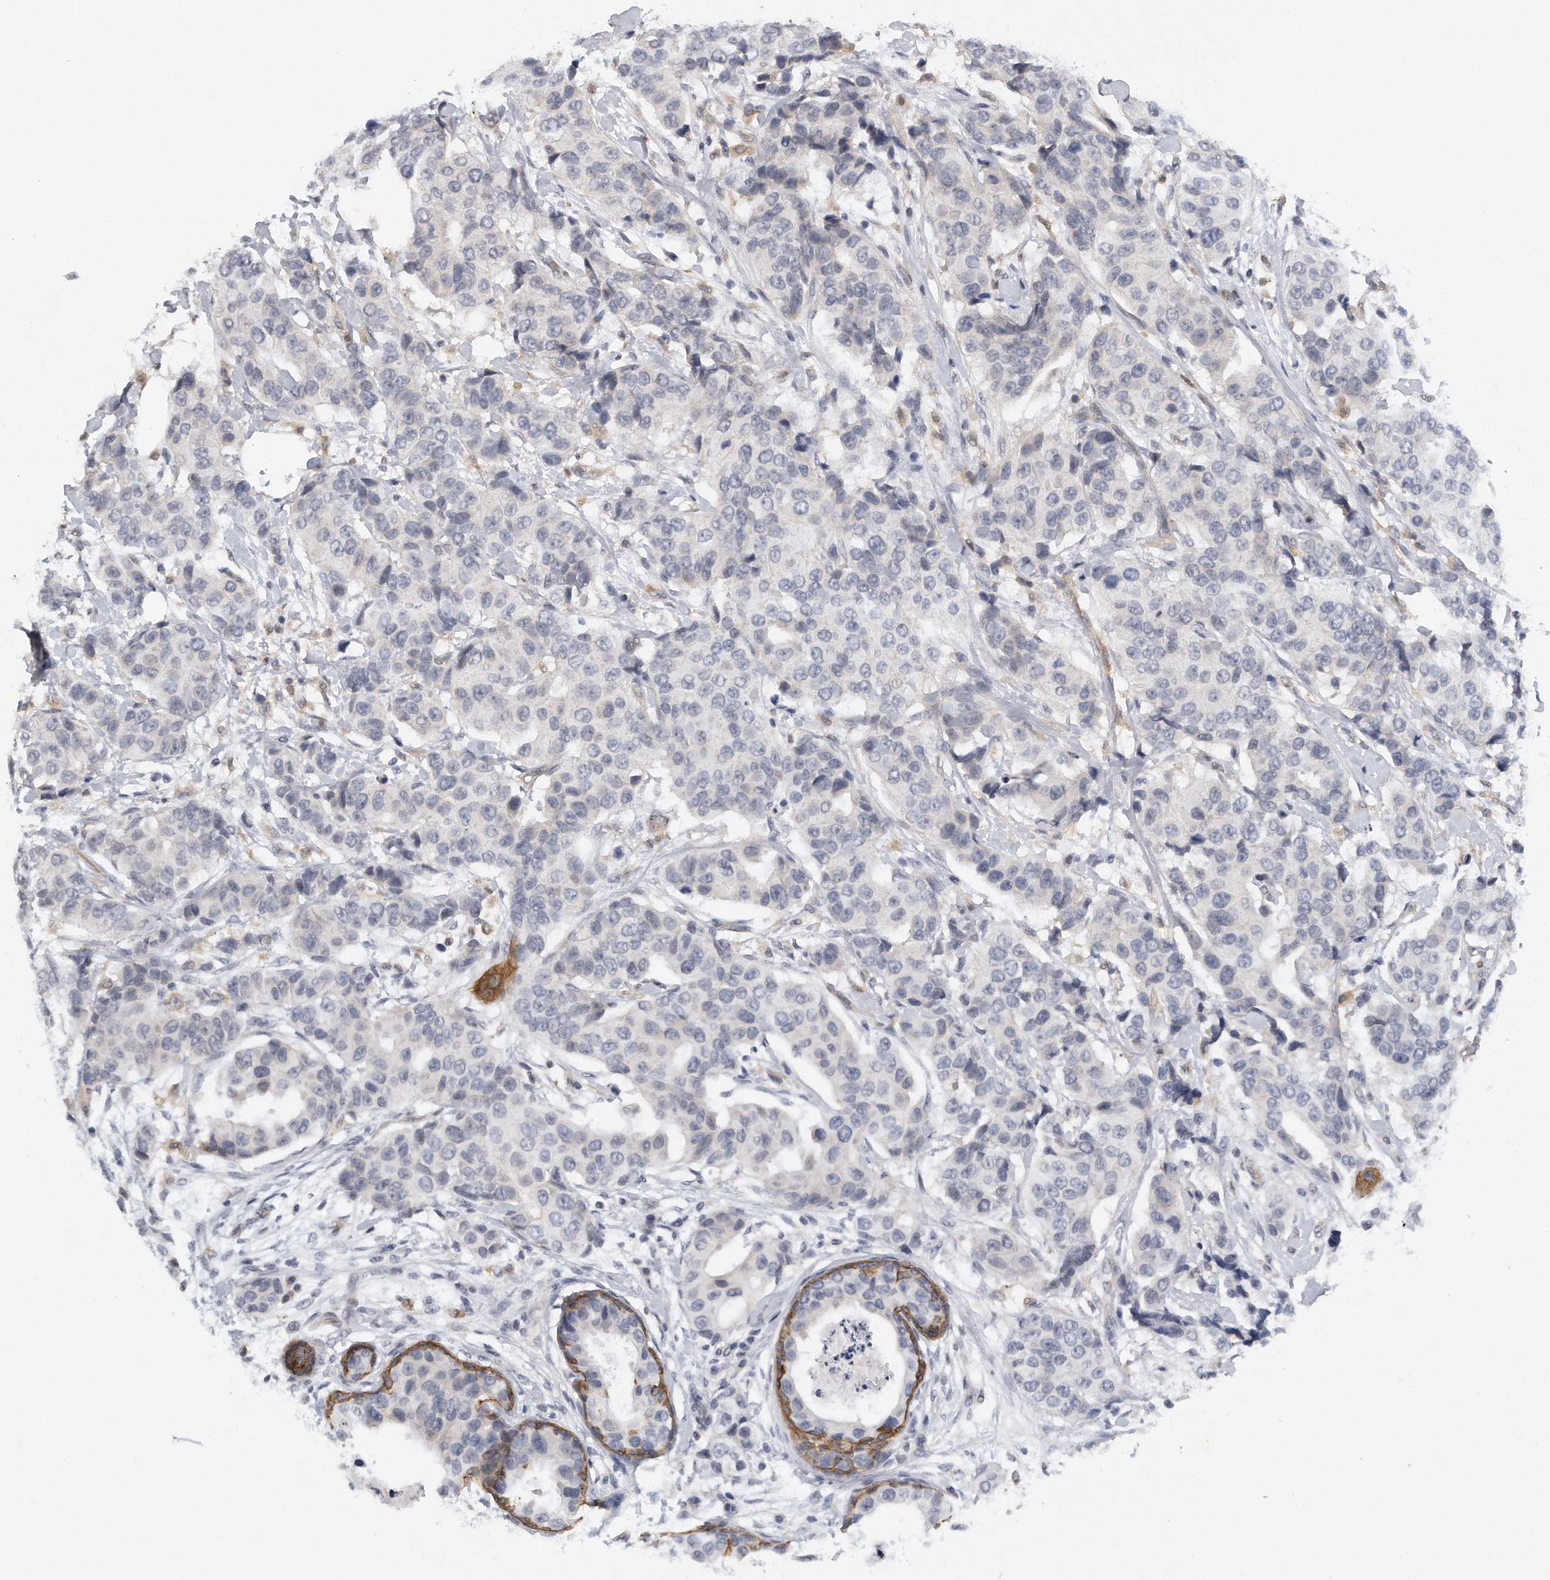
{"staining": {"intensity": "negative", "quantity": "none", "location": "none"}, "tissue": "breast cancer", "cell_type": "Tumor cells", "image_type": "cancer", "snomed": [{"axis": "morphology", "description": "Normal tissue, NOS"}, {"axis": "morphology", "description": "Duct carcinoma"}, {"axis": "topography", "description": "Breast"}], "caption": "Human infiltrating ductal carcinoma (breast) stained for a protein using immunohistochemistry reveals no positivity in tumor cells.", "gene": "CAMK1", "patient": {"sex": "female", "age": 39}}